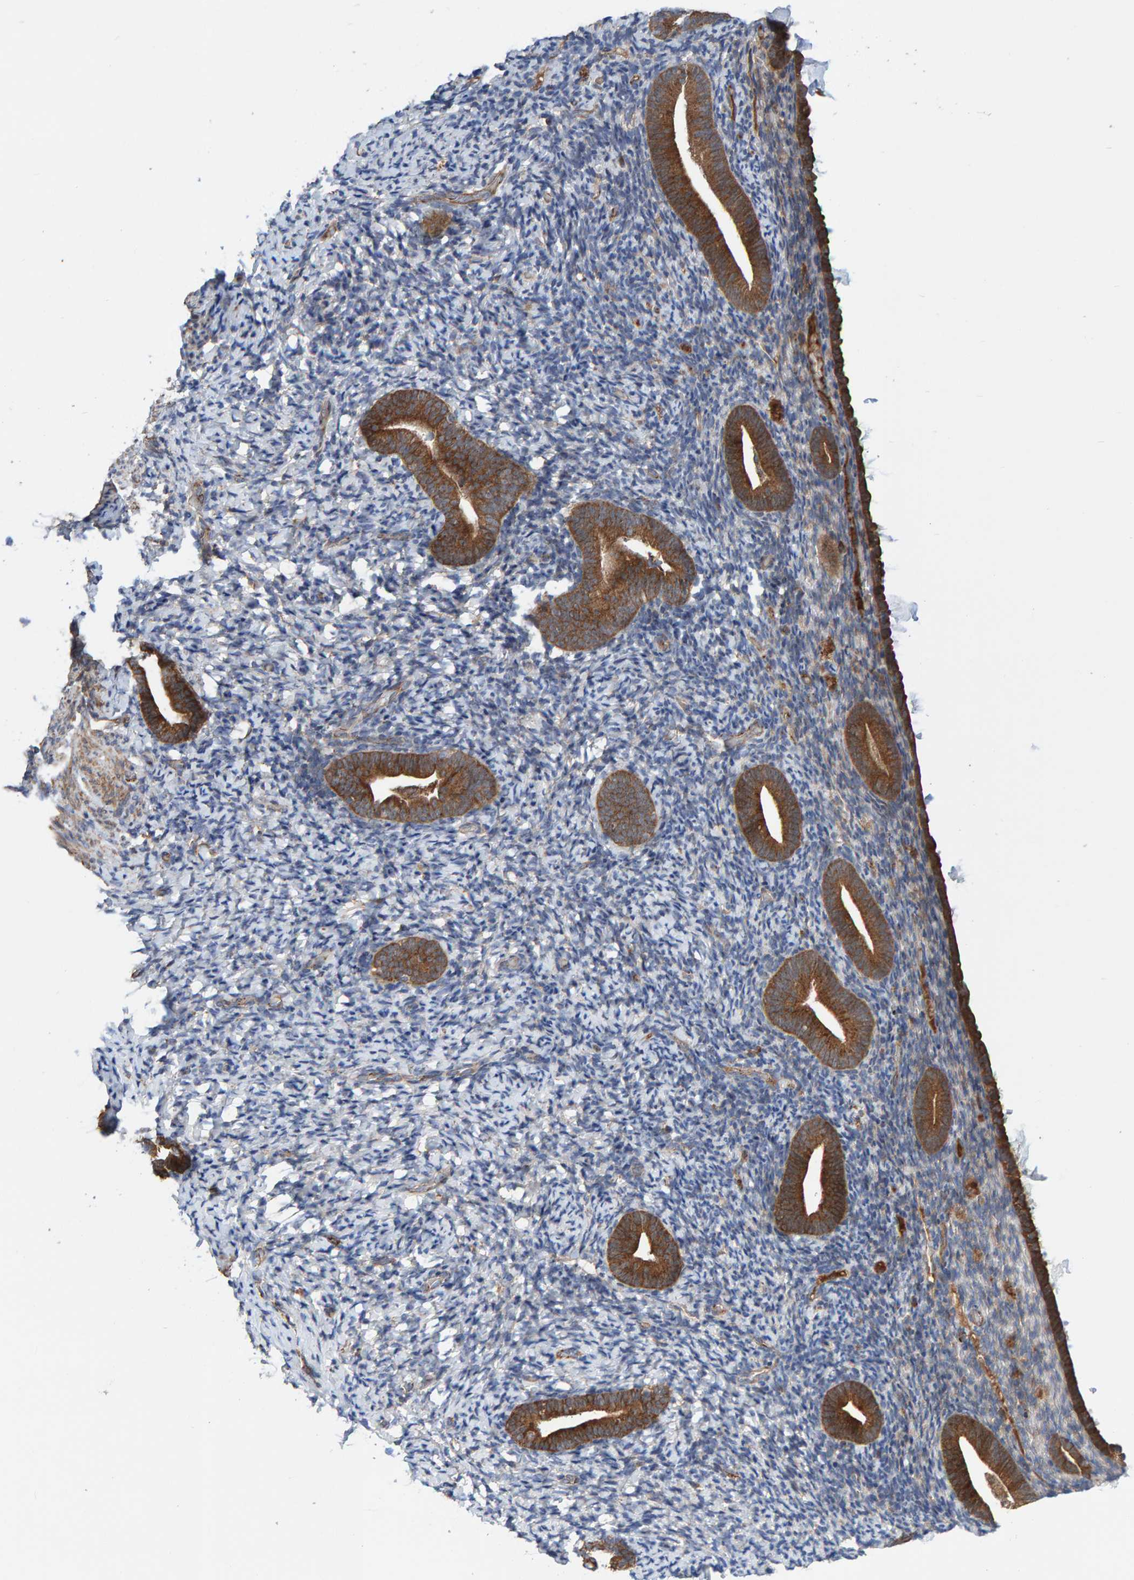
{"staining": {"intensity": "weak", "quantity": "<25%", "location": "cytoplasmic/membranous"}, "tissue": "endometrium", "cell_type": "Cells in endometrial stroma", "image_type": "normal", "snomed": [{"axis": "morphology", "description": "Normal tissue, NOS"}, {"axis": "topography", "description": "Endometrium"}], "caption": "This is an IHC histopathology image of benign human endometrium. There is no positivity in cells in endometrial stroma.", "gene": "KIAA0753", "patient": {"sex": "female", "age": 51}}